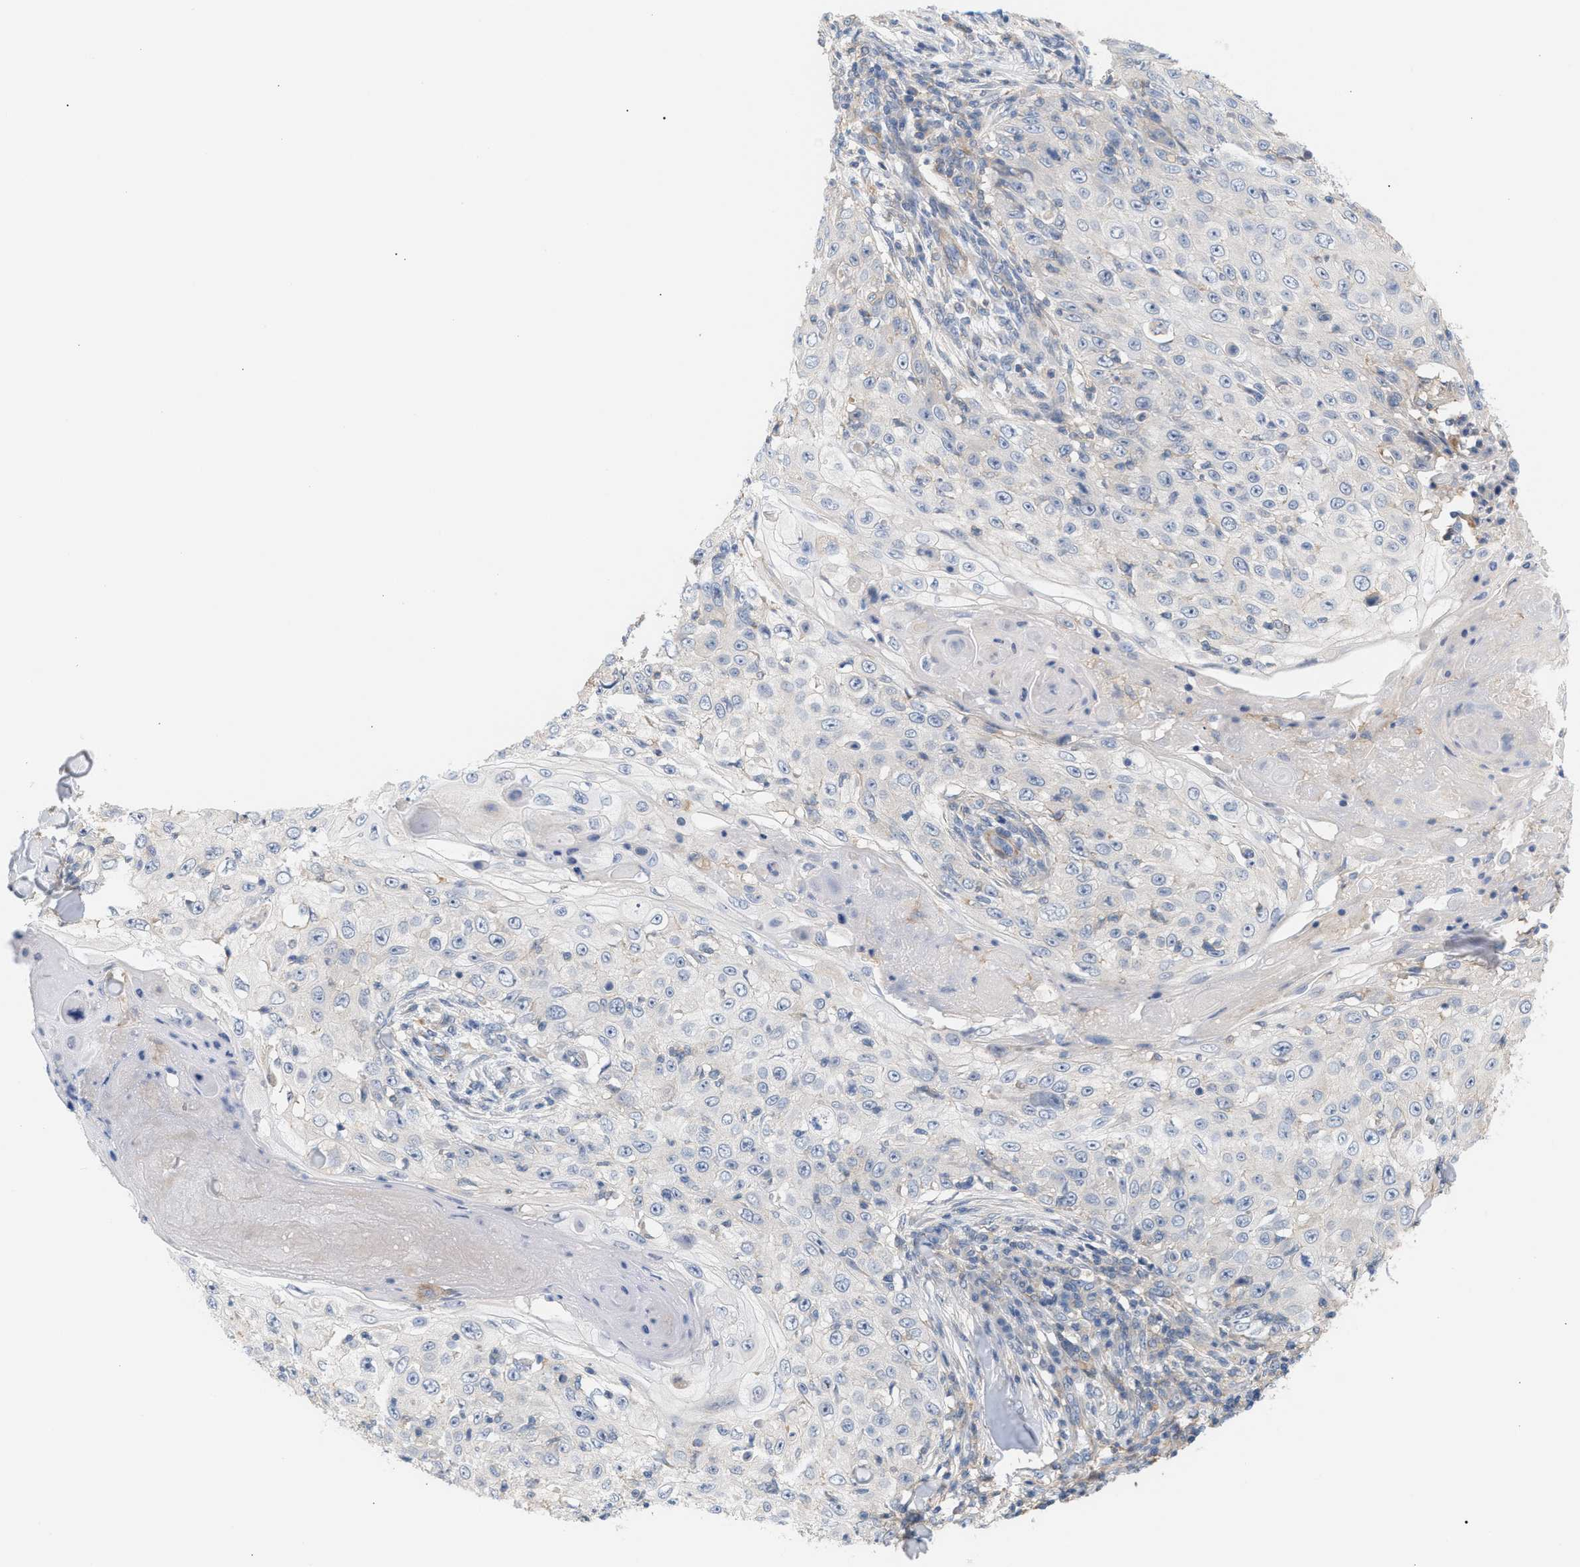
{"staining": {"intensity": "negative", "quantity": "none", "location": "none"}, "tissue": "skin cancer", "cell_type": "Tumor cells", "image_type": "cancer", "snomed": [{"axis": "morphology", "description": "Squamous cell carcinoma, NOS"}, {"axis": "topography", "description": "Skin"}], "caption": "Immunohistochemistry (IHC) of human skin squamous cell carcinoma shows no expression in tumor cells.", "gene": "LRCH1", "patient": {"sex": "male", "age": 86}}